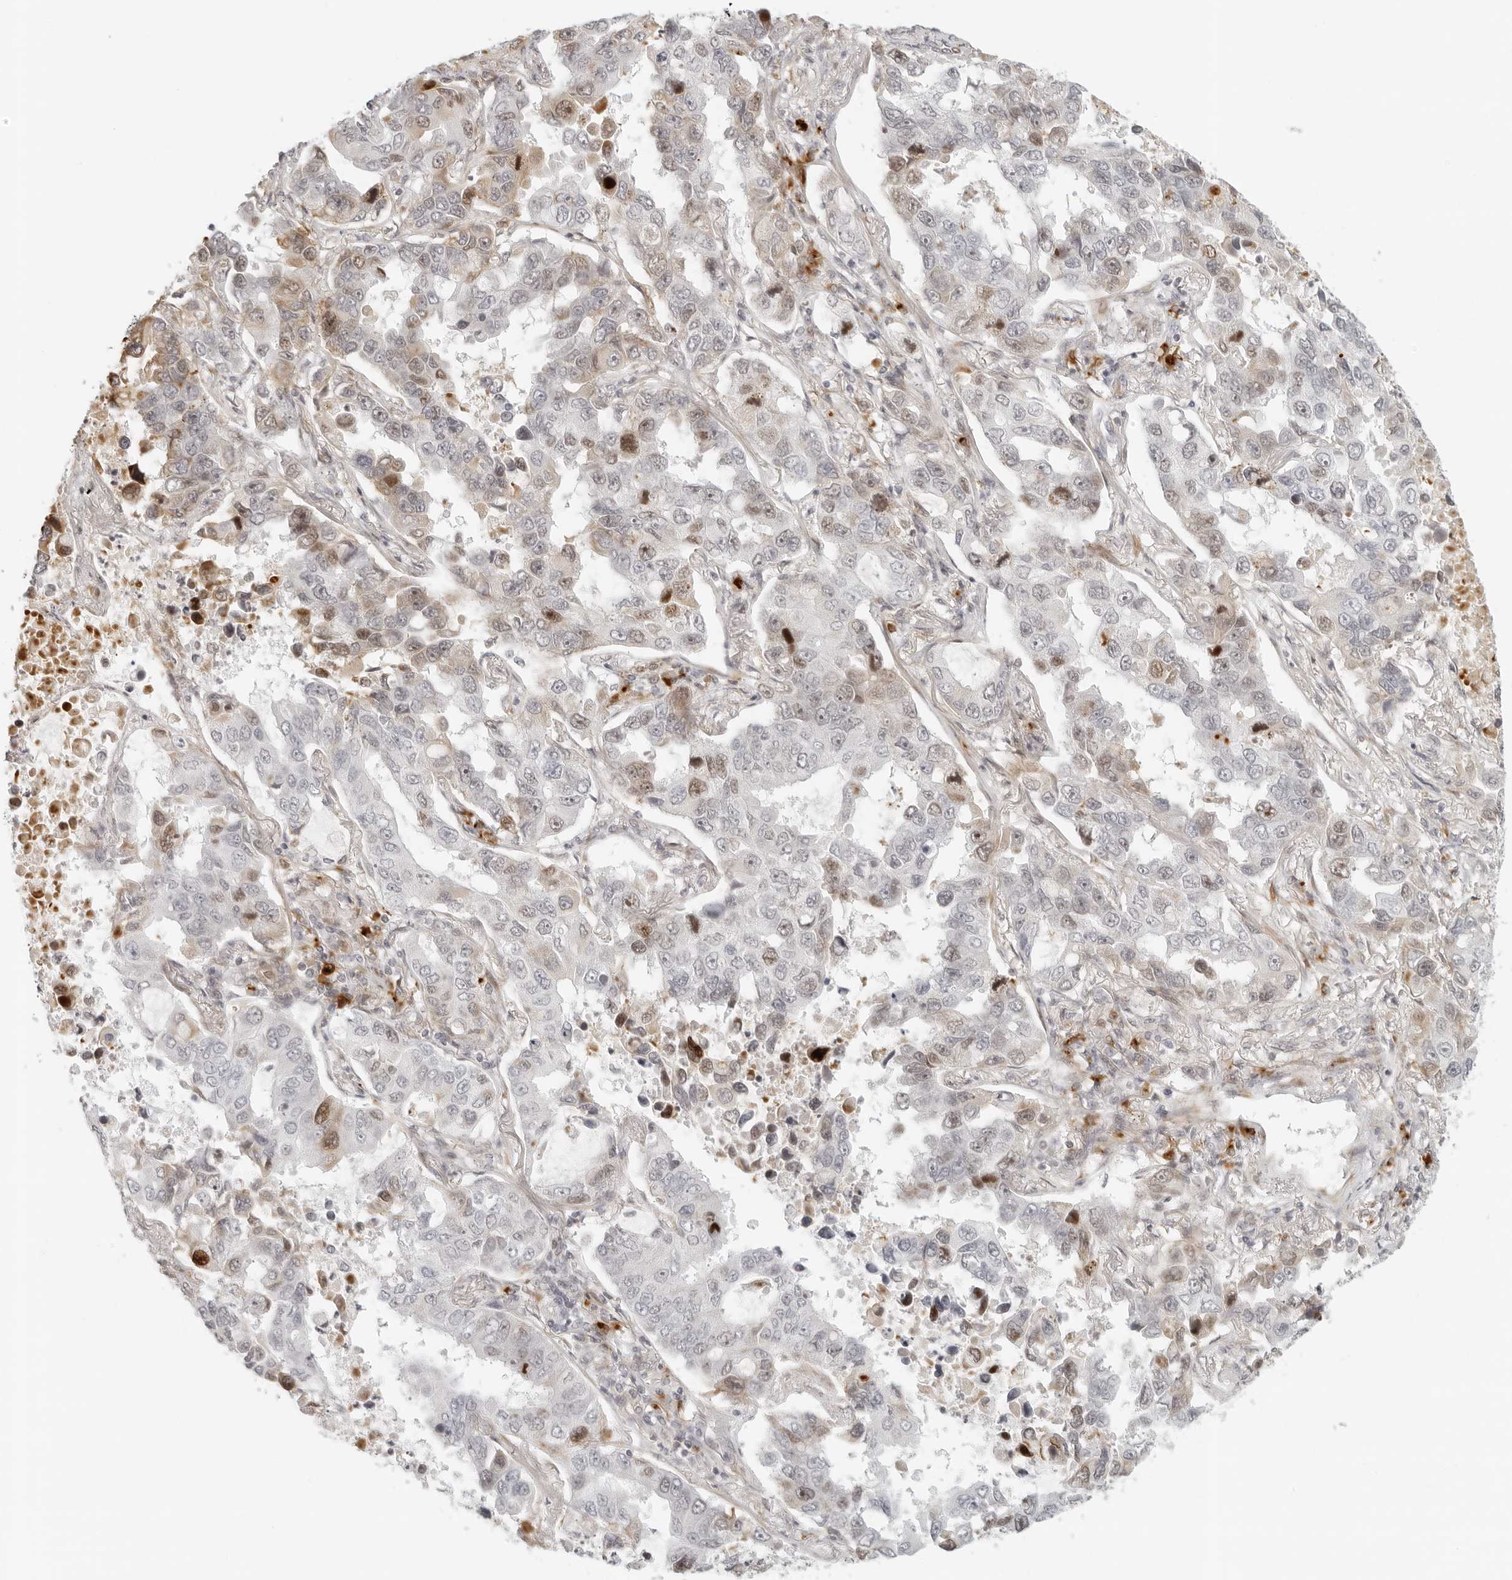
{"staining": {"intensity": "moderate", "quantity": "<25%", "location": "nuclear"}, "tissue": "lung cancer", "cell_type": "Tumor cells", "image_type": "cancer", "snomed": [{"axis": "morphology", "description": "Adenocarcinoma, NOS"}, {"axis": "topography", "description": "Lung"}], "caption": "The photomicrograph demonstrates immunohistochemical staining of lung cancer (adenocarcinoma). There is moderate nuclear expression is seen in approximately <25% of tumor cells.", "gene": "ZNF678", "patient": {"sex": "male", "age": 64}}